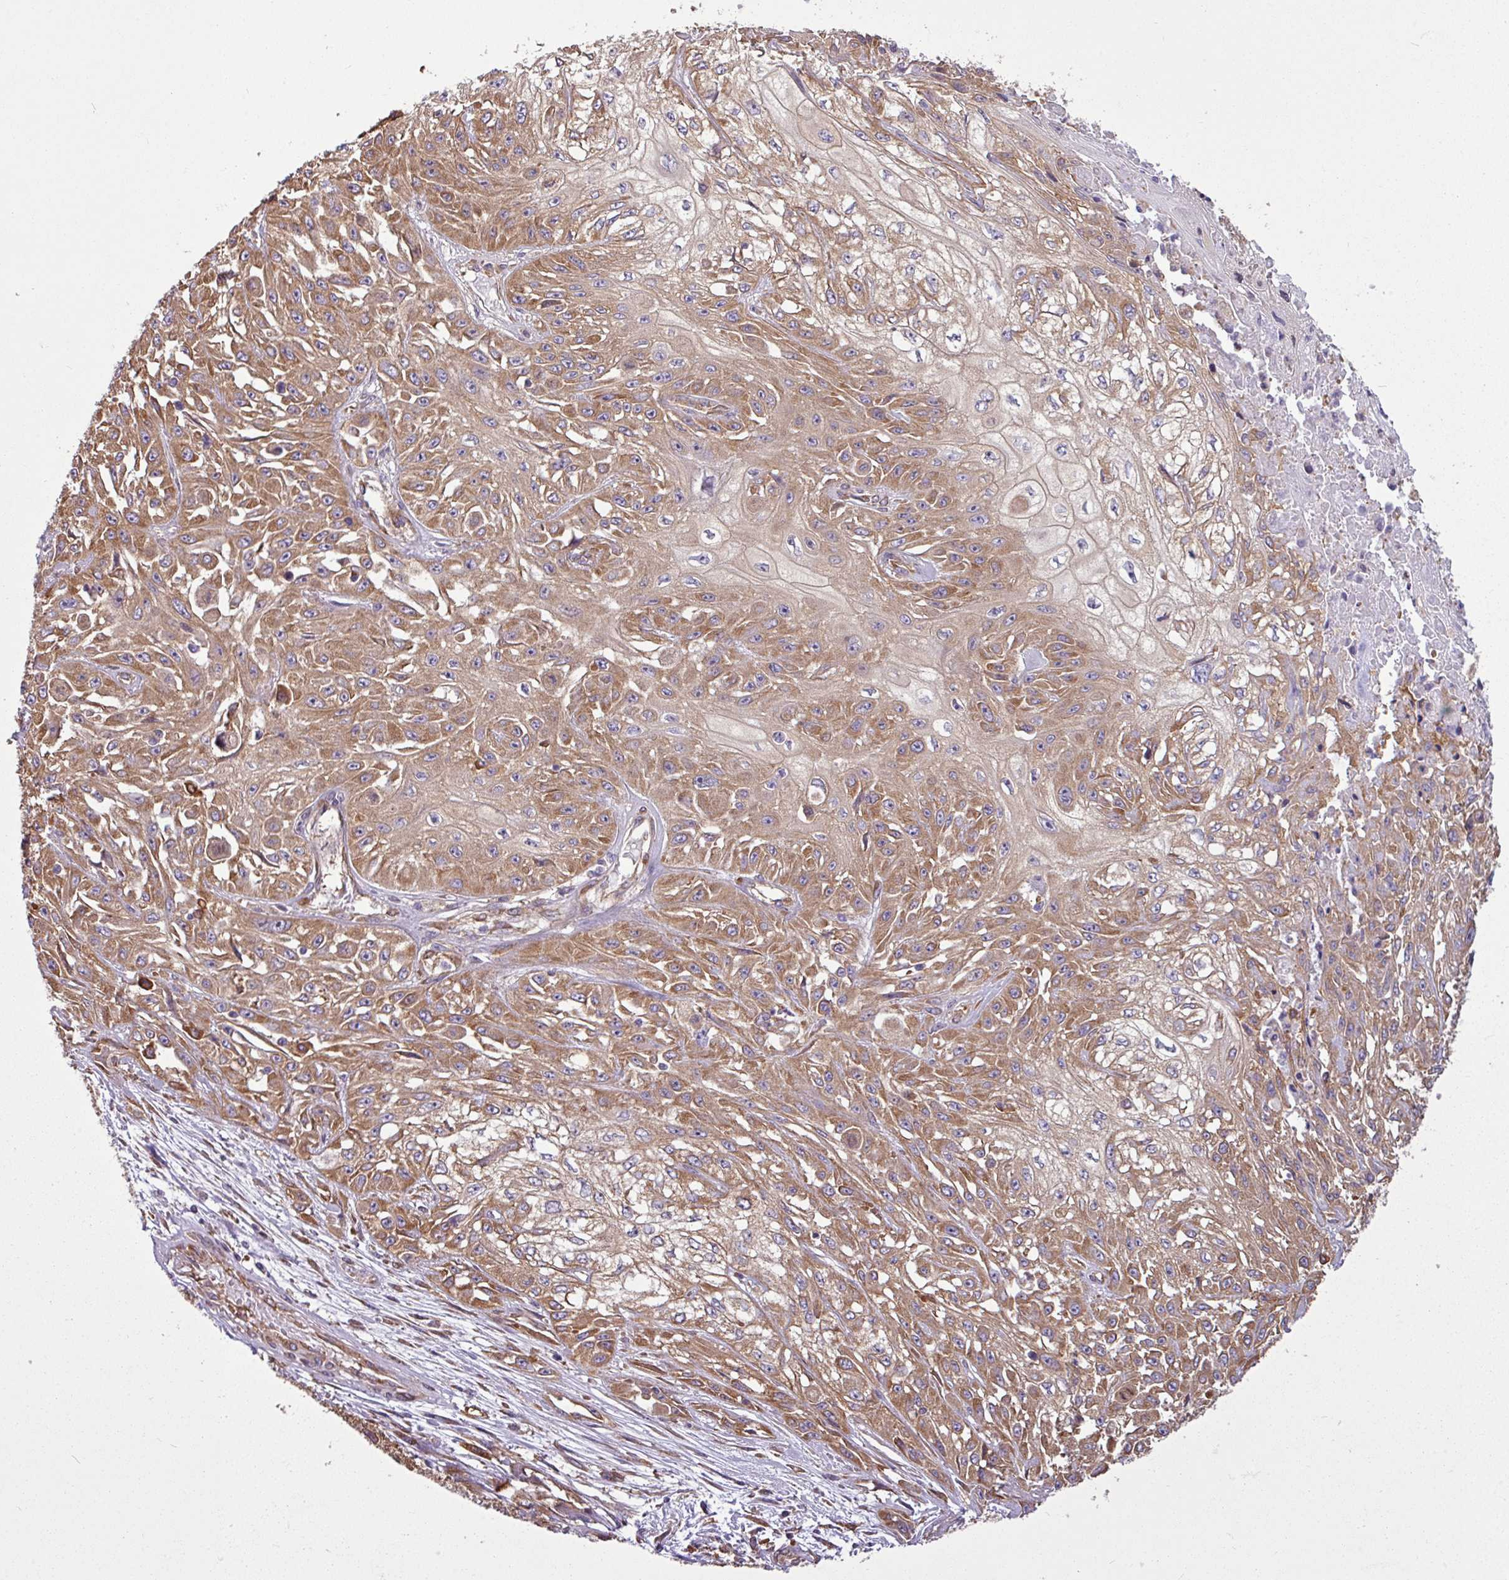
{"staining": {"intensity": "moderate", "quantity": ">75%", "location": "cytoplasmic/membranous"}, "tissue": "skin cancer", "cell_type": "Tumor cells", "image_type": "cancer", "snomed": [{"axis": "morphology", "description": "Squamous cell carcinoma, NOS"}, {"axis": "morphology", "description": "Squamous cell carcinoma, metastatic, NOS"}, {"axis": "topography", "description": "Skin"}, {"axis": "topography", "description": "Lymph node"}], "caption": "About >75% of tumor cells in metastatic squamous cell carcinoma (skin) demonstrate moderate cytoplasmic/membranous protein expression as visualized by brown immunohistochemical staining.", "gene": "PACSIN2", "patient": {"sex": "male", "age": 75}}